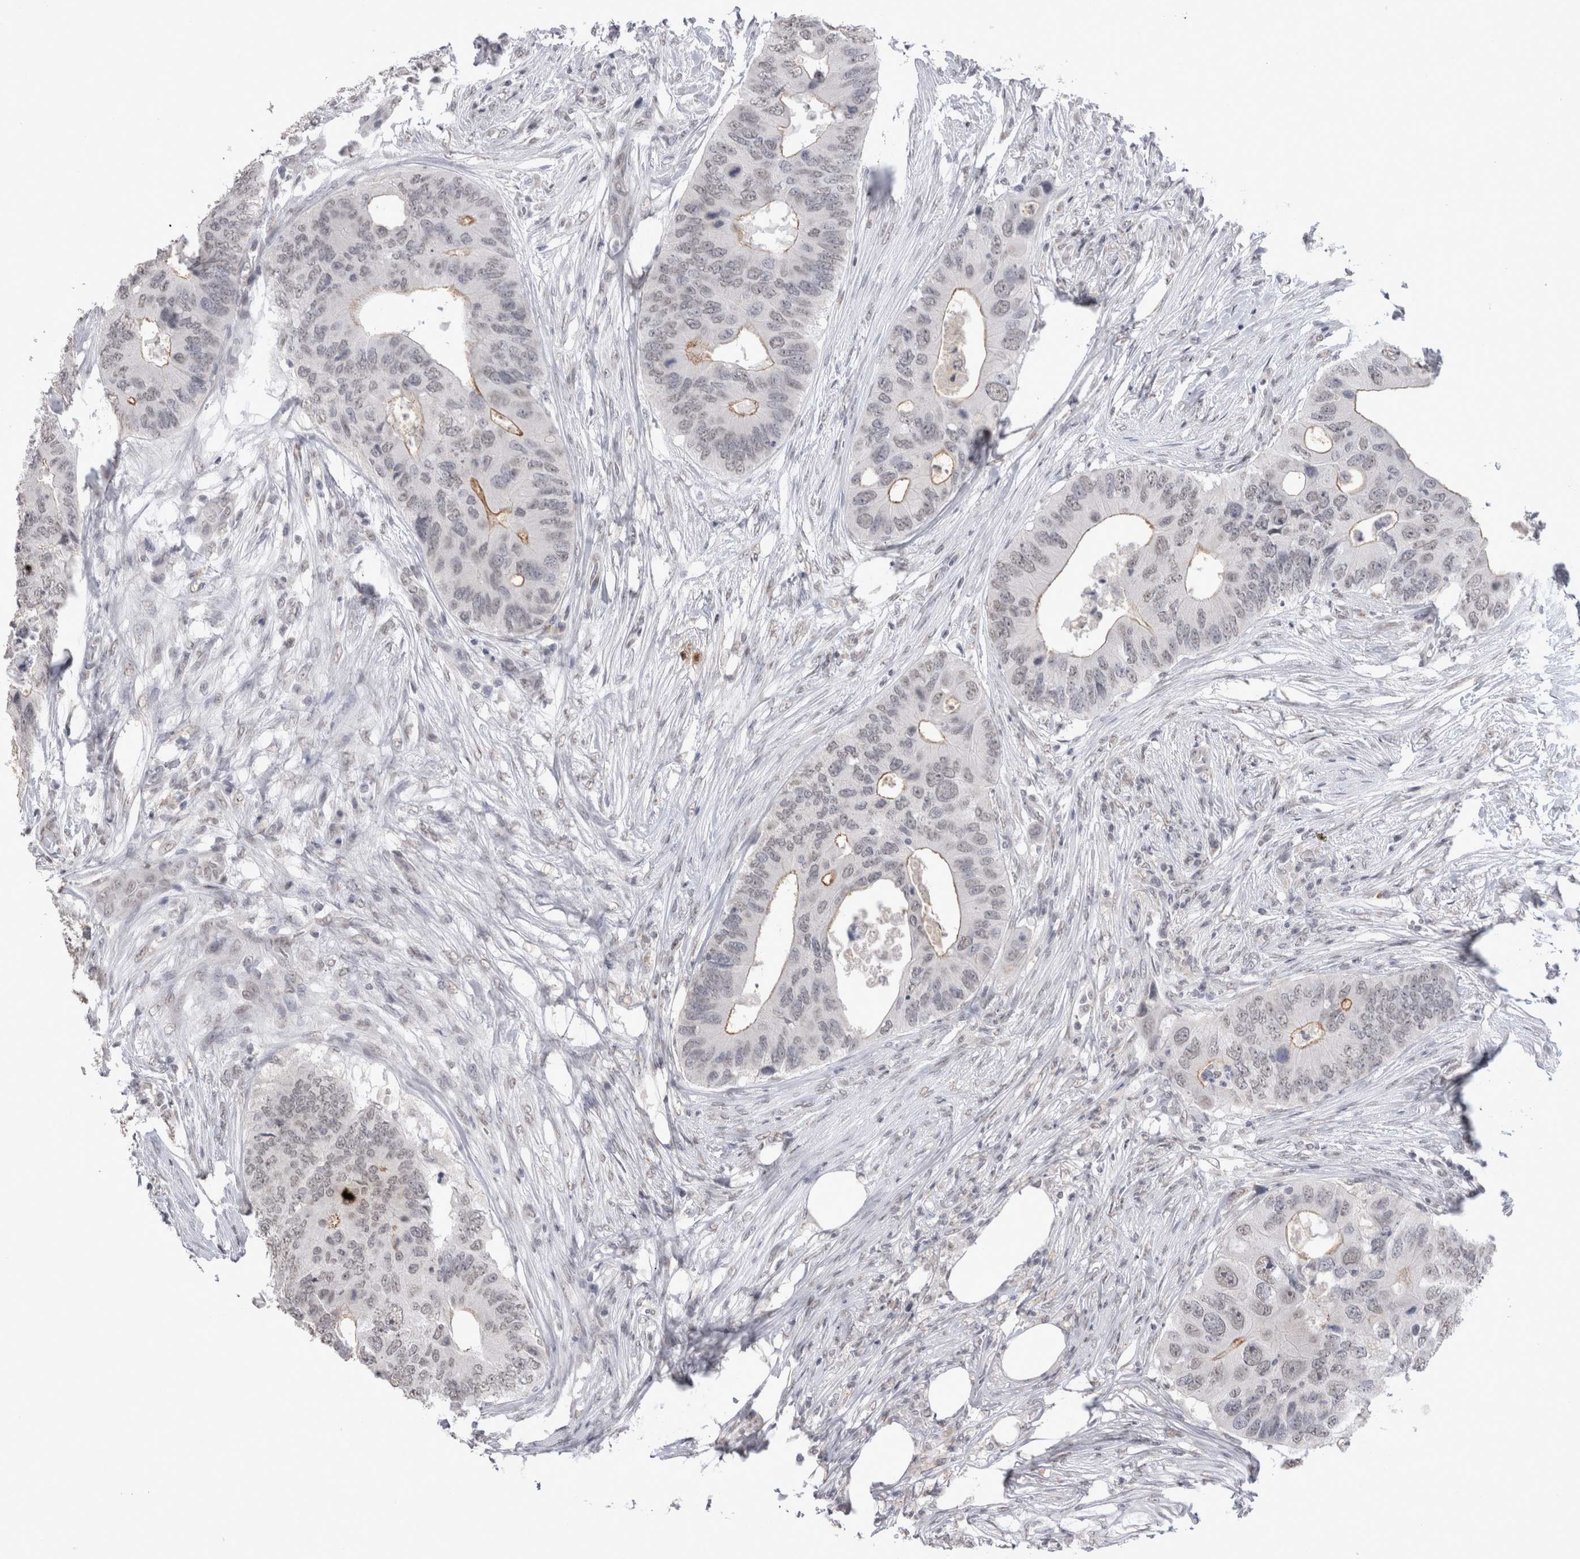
{"staining": {"intensity": "moderate", "quantity": "<25%", "location": "cytoplasmic/membranous"}, "tissue": "colorectal cancer", "cell_type": "Tumor cells", "image_type": "cancer", "snomed": [{"axis": "morphology", "description": "Adenocarcinoma, NOS"}, {"axis": "topography", "description": "Colon"}], "caption": "Immunohistochemical staining of adenocarcinoma (colorectal) displays low levels of moderate cytoplasmic/membranous protein positivity in approximately <25% of tumor cells.", "gene": "DDX4", "patient": {"sex": "male", "age": 71}}